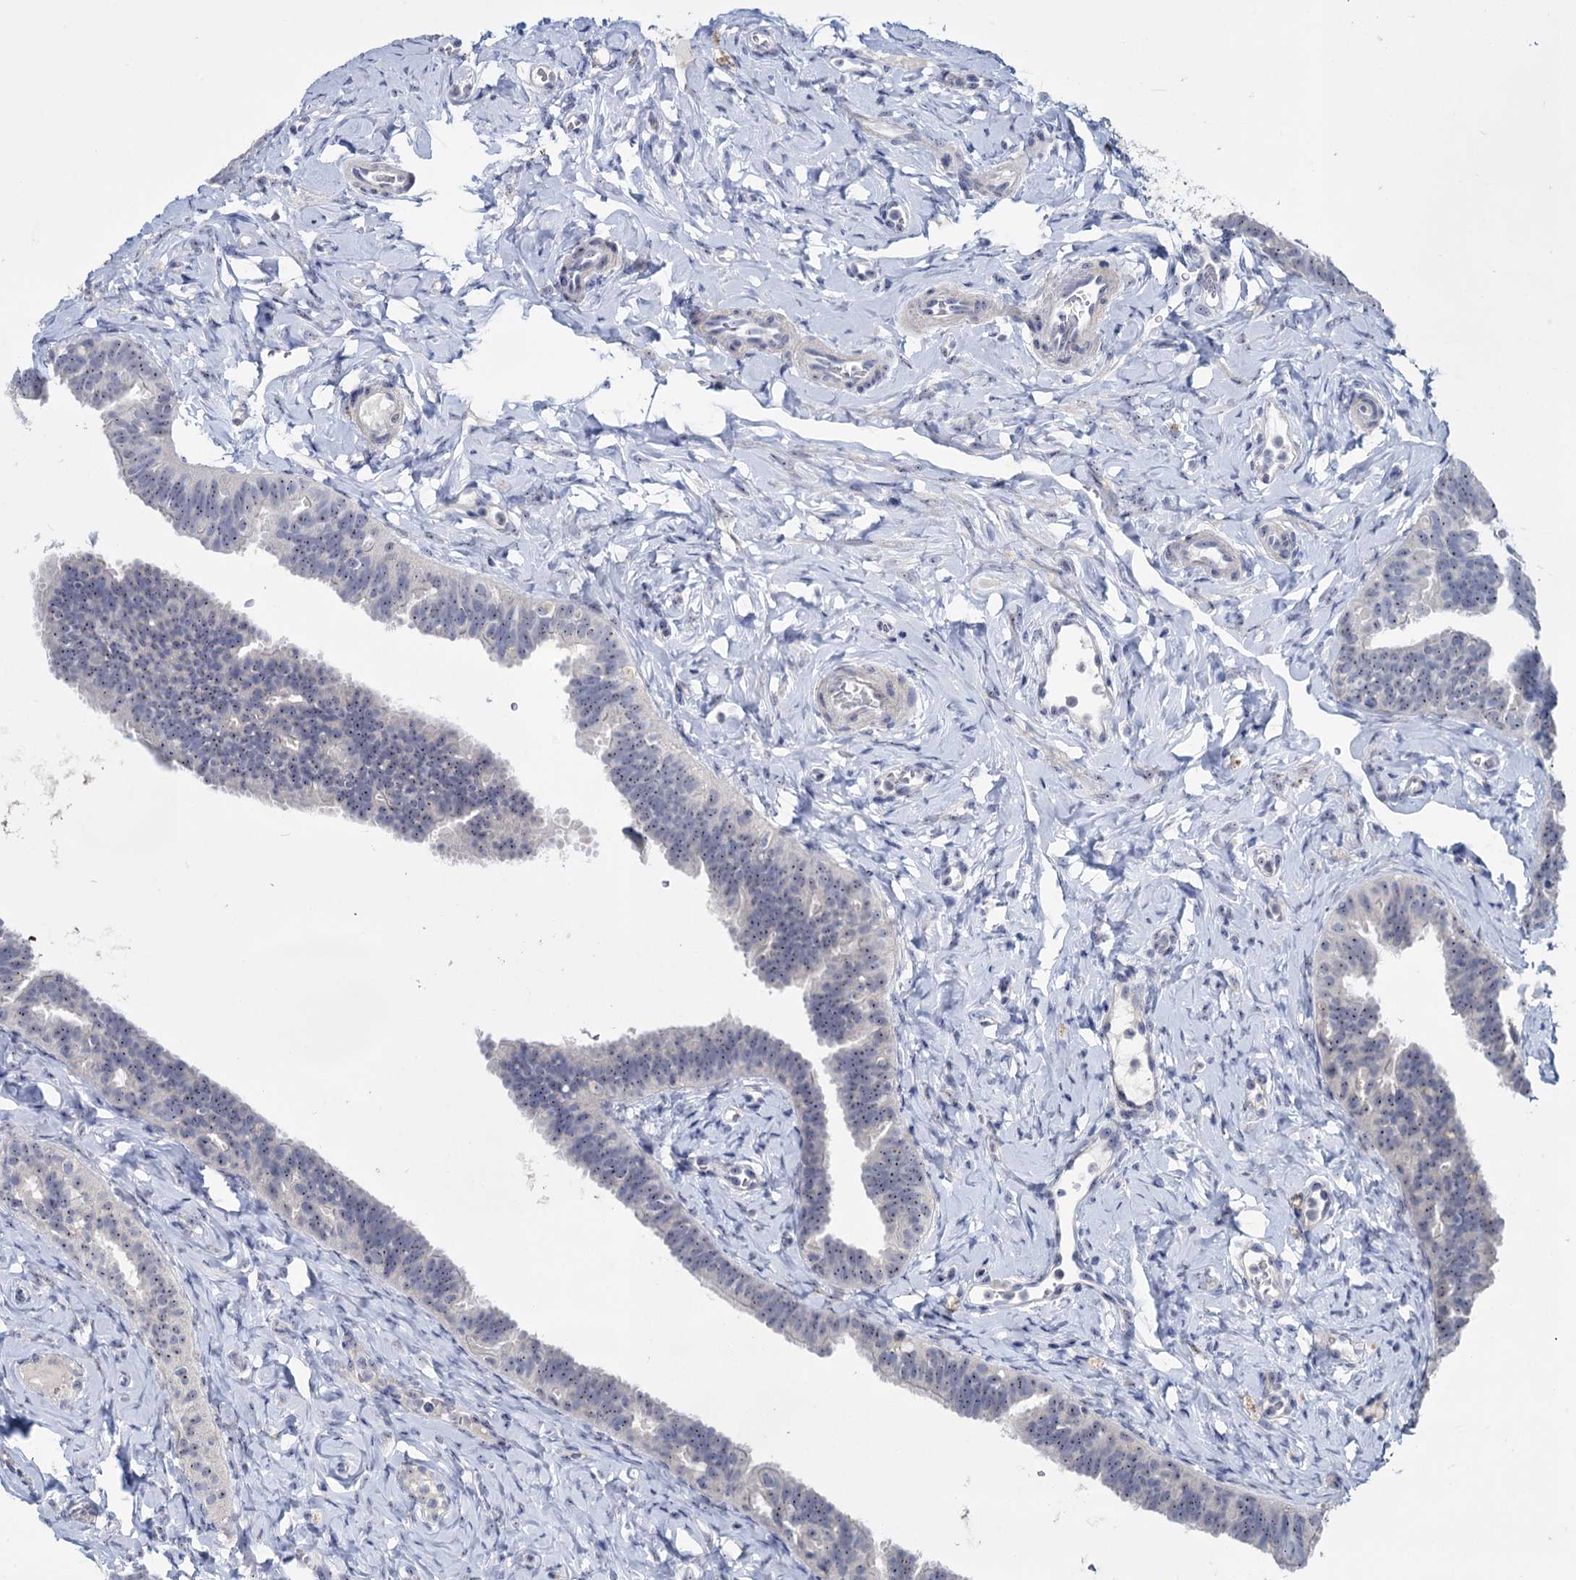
{"staining": {"intensity": "weak", "quantity": "25%-75%", "location": "nuclear"}, "tissue": "fallopian tube", "cell_type": "Glandular cells", "image_type": "normal", "snomed": [{"axis": "morphology", "description": "Normal tissue, NOS"}, {"axis": "topography", "description": "Fallopian tube"}], "caption": "Weak nuclear staining for a protein is seen in approximately 25%-75% of glandular cells of unremarkable fallopian tube using immunohistochemistry (IHC).", "gene": "SFN", "patient": {"sex": "female", "age": 65}}